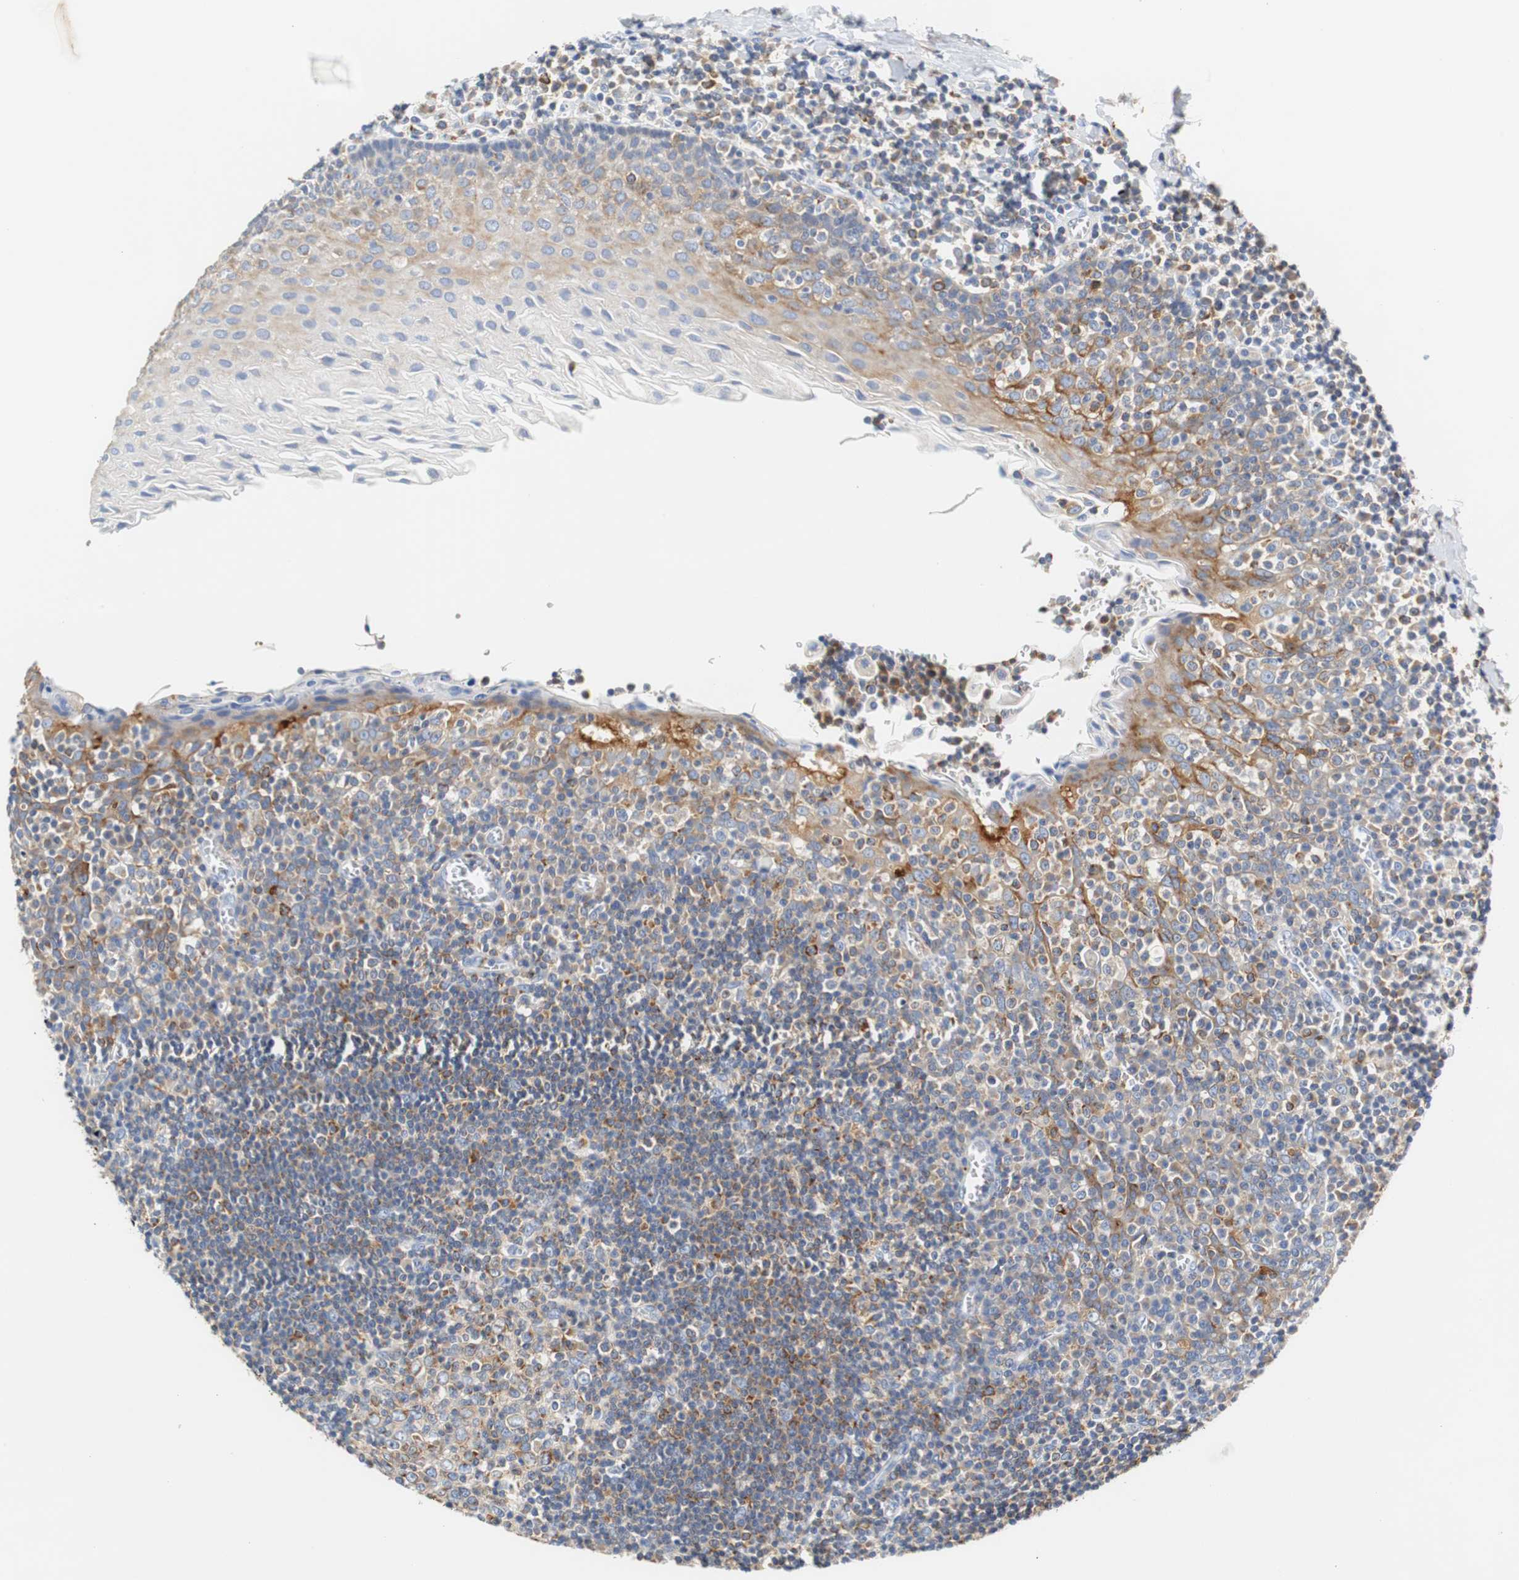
{"staining": {"intensity": "moderate", "quantity": "<25%", "location": "cytoplasmic/membranous"}, "tissue": "oral mucosa", "cell_type": "Squamous epithelial cells", "image_type": "normal", "snomed": [{"axis": "morphology", "description": "Normal tissue, NOS"}, {"axis": "topography", "description": "Oral tissue"}], "caption": "Unremarkable oral mucosa was stained to show a protein in brown. There is low levels of moderate cytoplasmic/membranous expression in about <25% of squamous epithelial cells.", "gene": "VAMP8", "patient": {"sex": "male", "age": 20}}